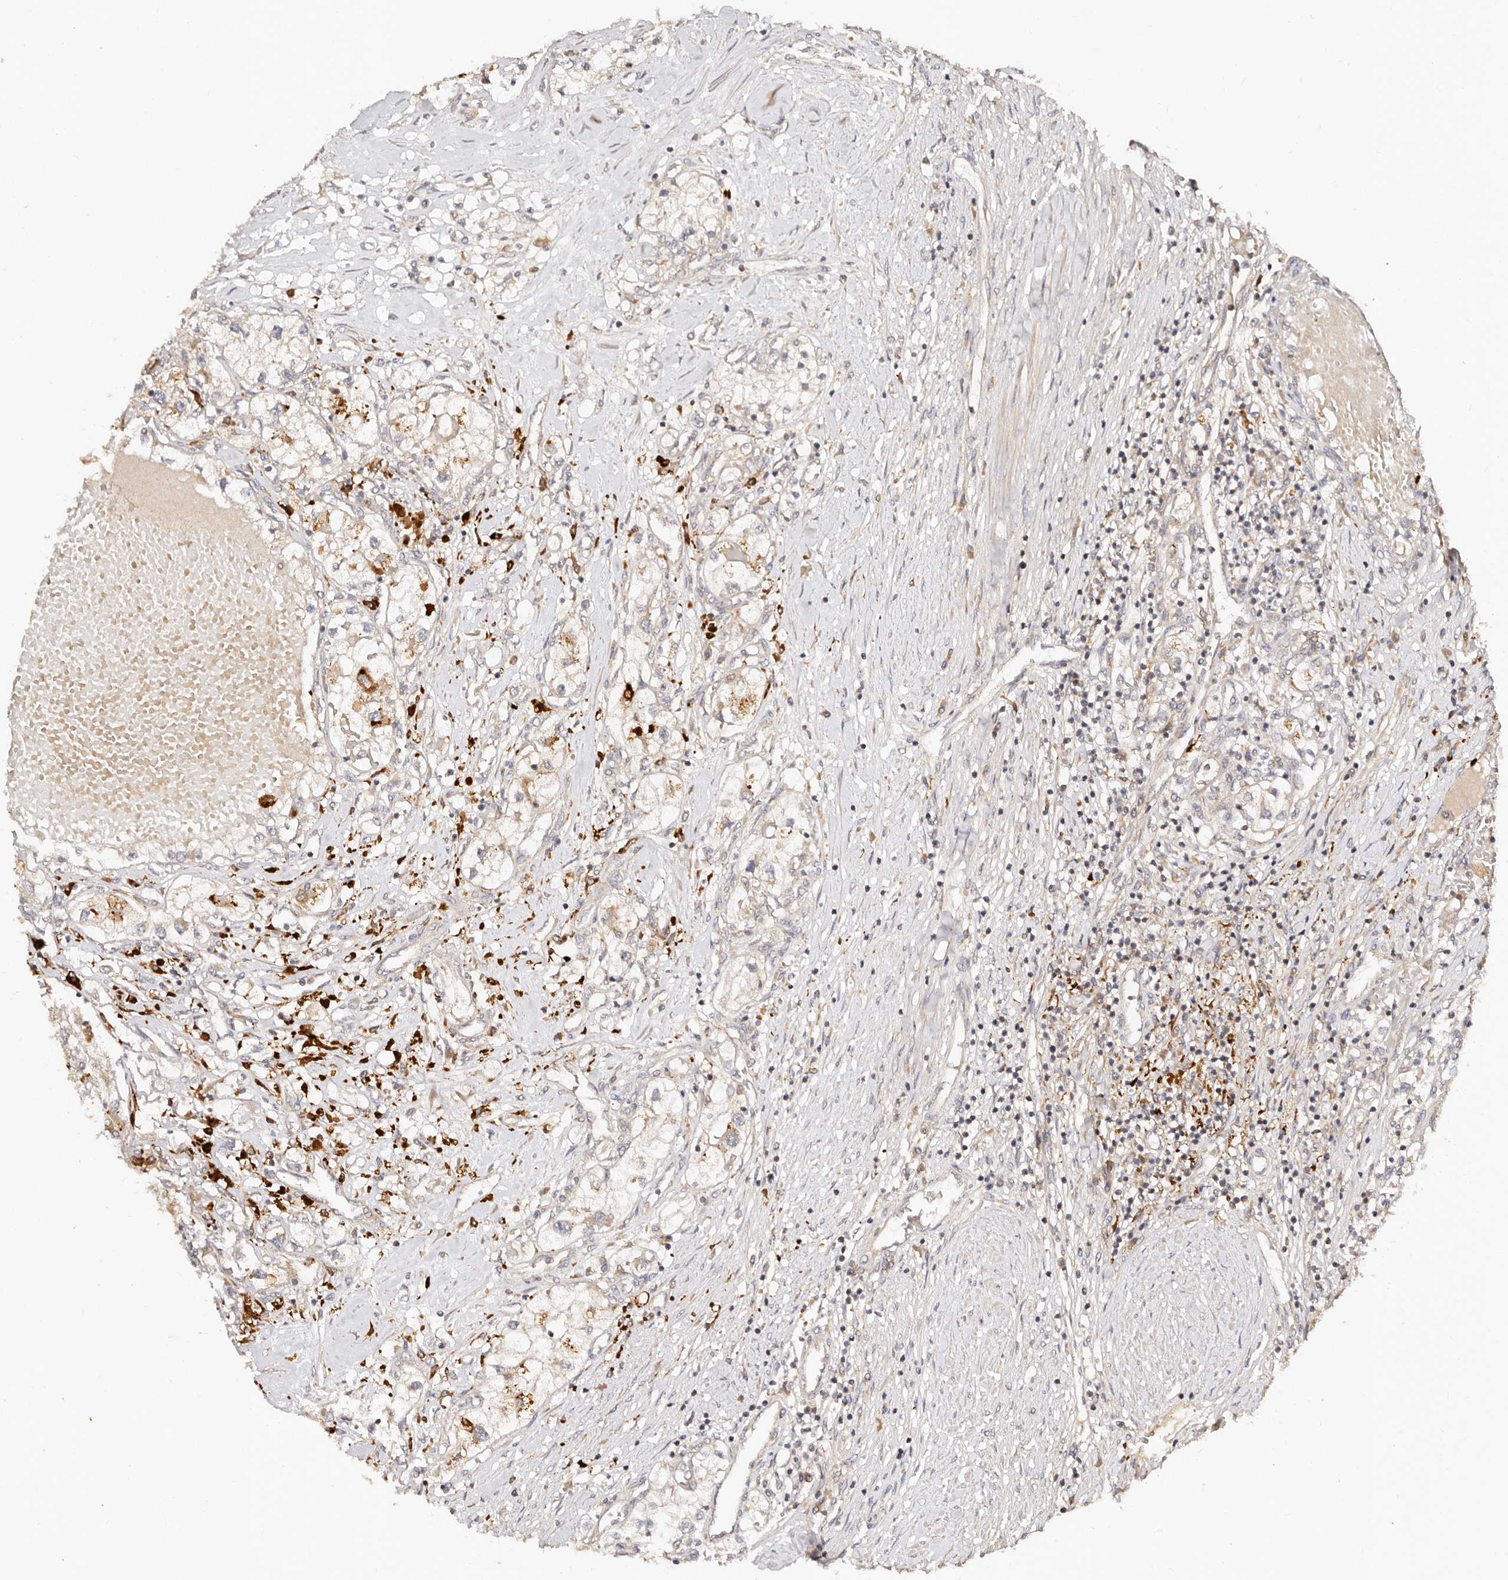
{"staining": {"intensity": "weak", "quantity": "<25%", "location": "cytoplasmic/membranous"}, "tissue": "renal cancer", "cell_type": "Tumor cells", "image_type": "cancer", "snomed": [{"axis": "morphology", "description": "Normal tissue, NOS"}, {"axis": "morphology", "description": "Adenocarcinoma, NOS"}, {"axis": "topography", "description": "Kidney"}], "caption": "A high-resolution histopathology image shows immunohistochemistry staining of renal cancer, which reveals no significant positivity in tumor cells.", "gene": "DENND11", "patient": {"sex": "male", "age": 68}}